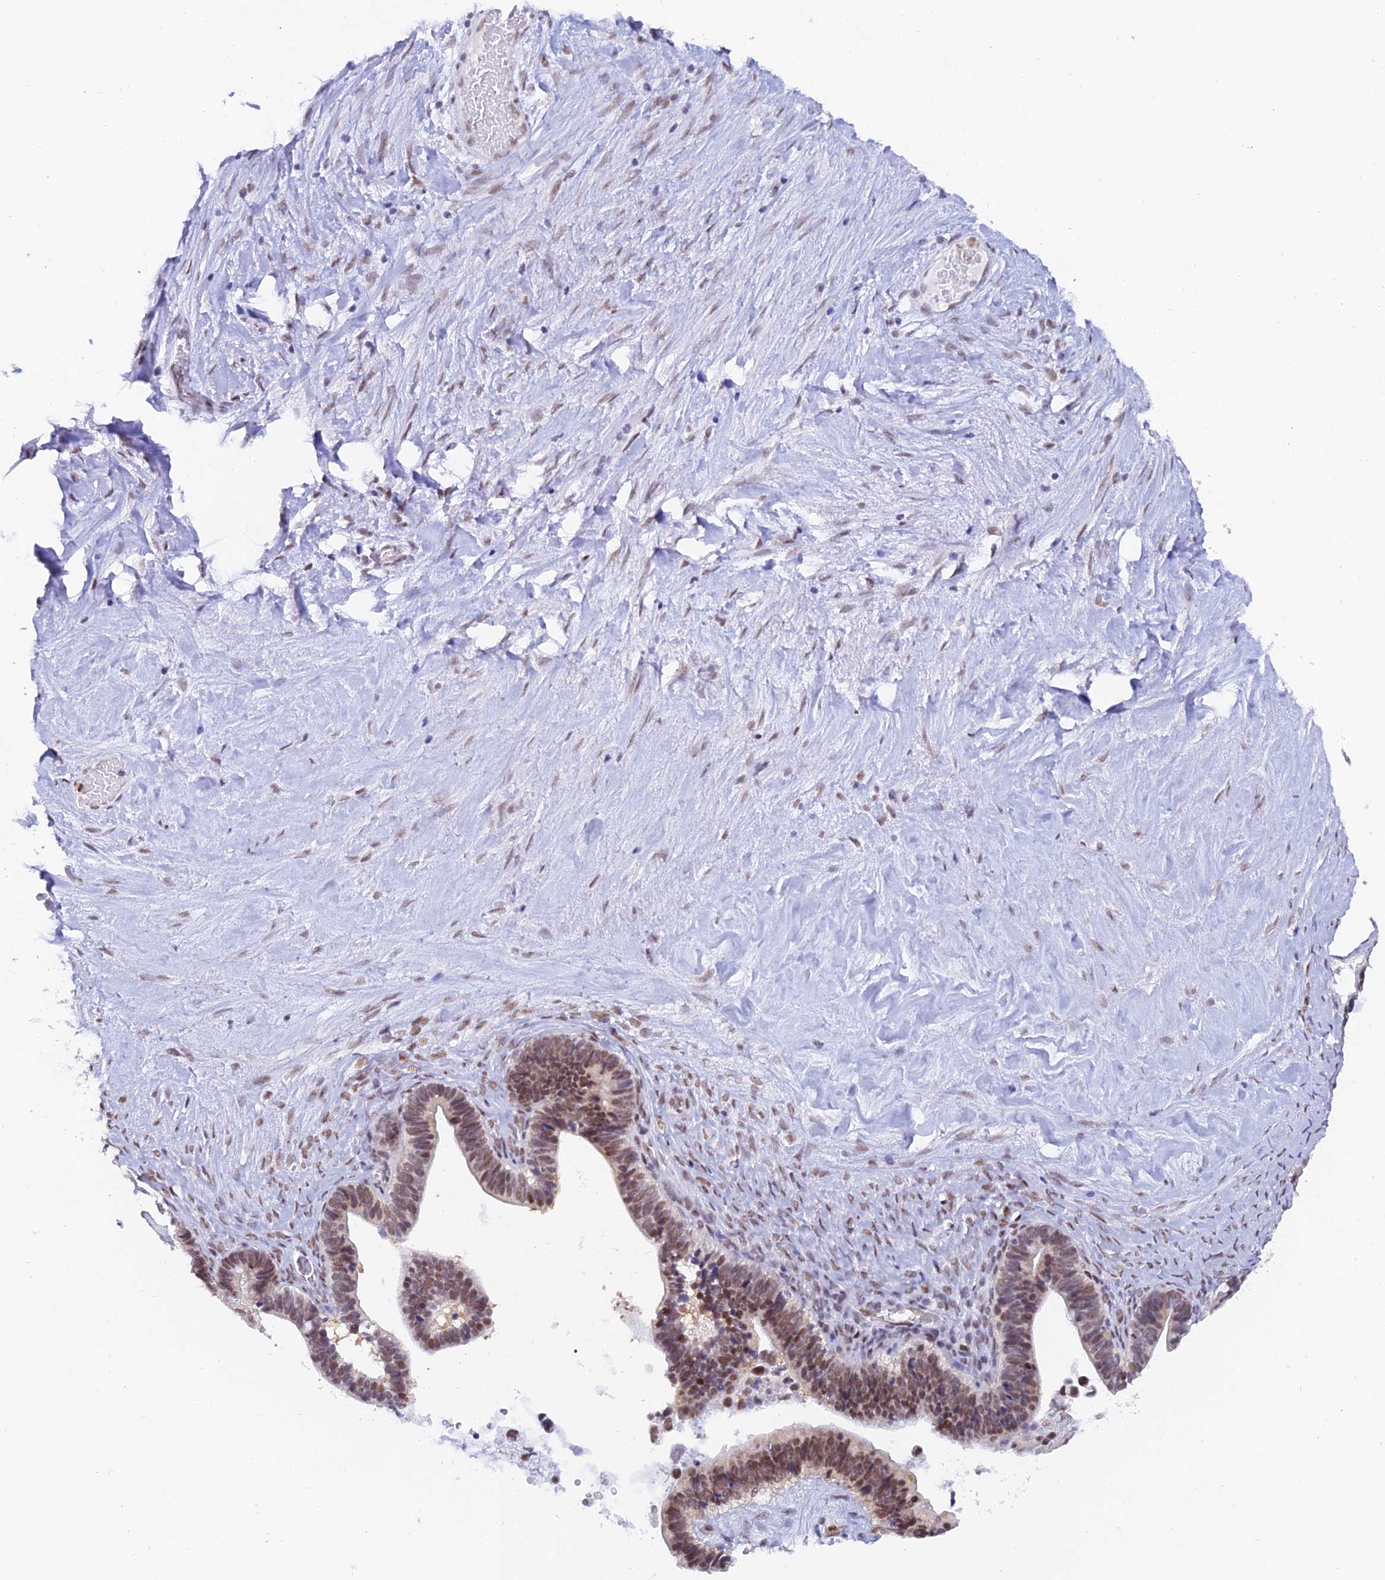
{"staining": {"intensity": "moderate", "quantity": ">75%", "location": "nuclear"}, "tissue": "ovarian cancer", "cell_type": "Tumor cells", "image_type": "cancer", "snomed": [{"axis": "morphology", "description": "Cystadenocarcinoma, serous, NOS"}, {"axis": "topography", "description": "Ovary"}], "caption": "Ovarian cancer tissue demonstrates moderate nuclear expression in about >75% of tumor cells The staining was performed using DAB (3,3'-diaminobenzidine), with brown indicating positive protein expression. Nuclei are stained blue with hematoxylin.", "gene": "DPY30", "patient": {"sex": "female", "age": 56}}